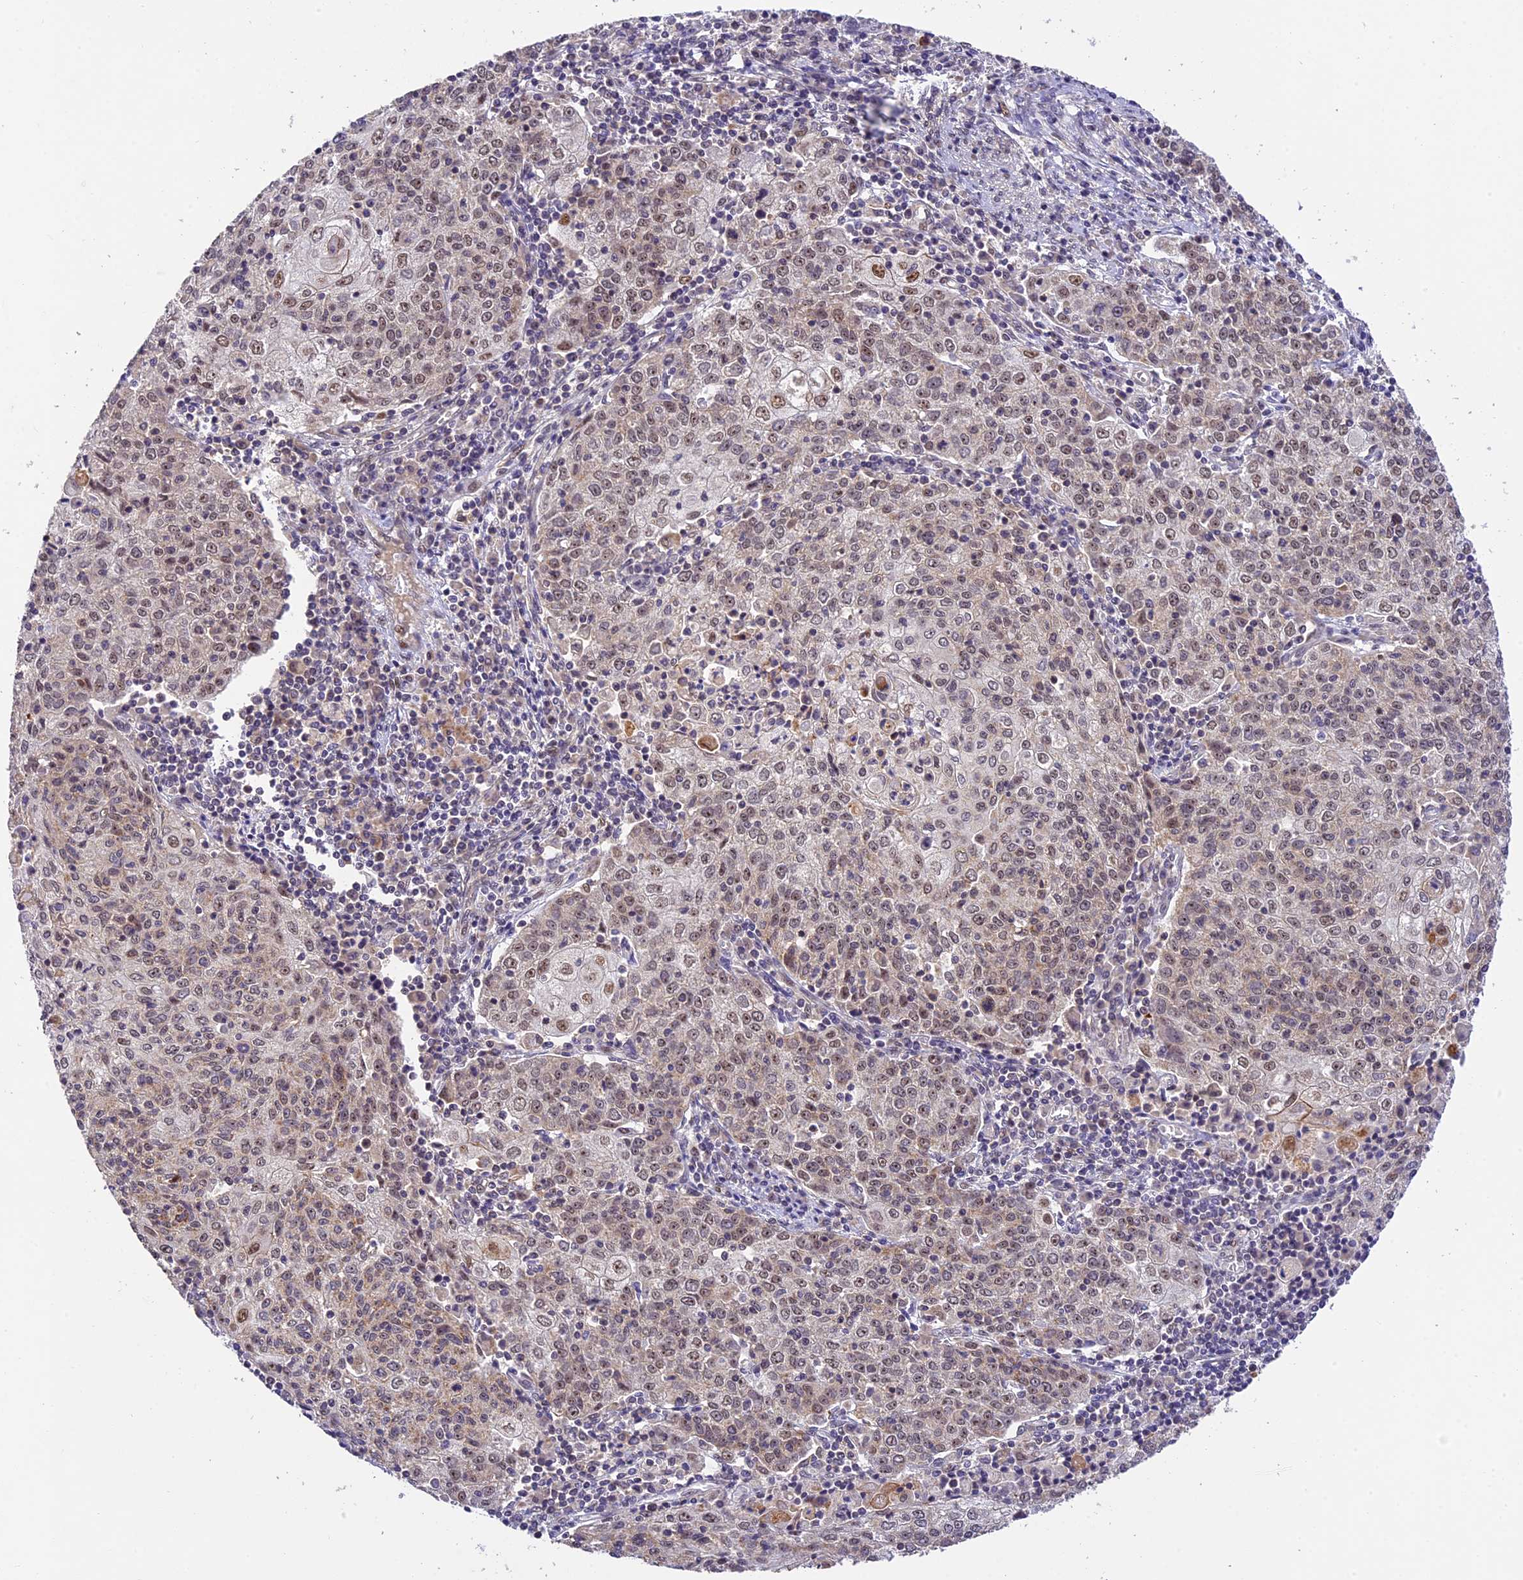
{"staining": {"intensity": "weak", "quantity": "25%-75%", "location": "nuclear"}, "tissue": "cervical cancer", "cell_type": "Tumor cells", "image_type": "cancer", "snomed": [{"axis": "morphology", "description": "Squamous cell carcinoma, NOS"}, {"axis": "topography", "description": "Cervix"}], "caption": "The immunohistochemical stain labels weak nuclear expression in tumor cells of cervical squamous cell carcinoma tissue. Using DAB (brown) and hematoxylin (blue) stains, captured at high magnification using brightfield microscopy.", "gene": "ZAR1L", "patient": {"sex": "female", "age": 48}}